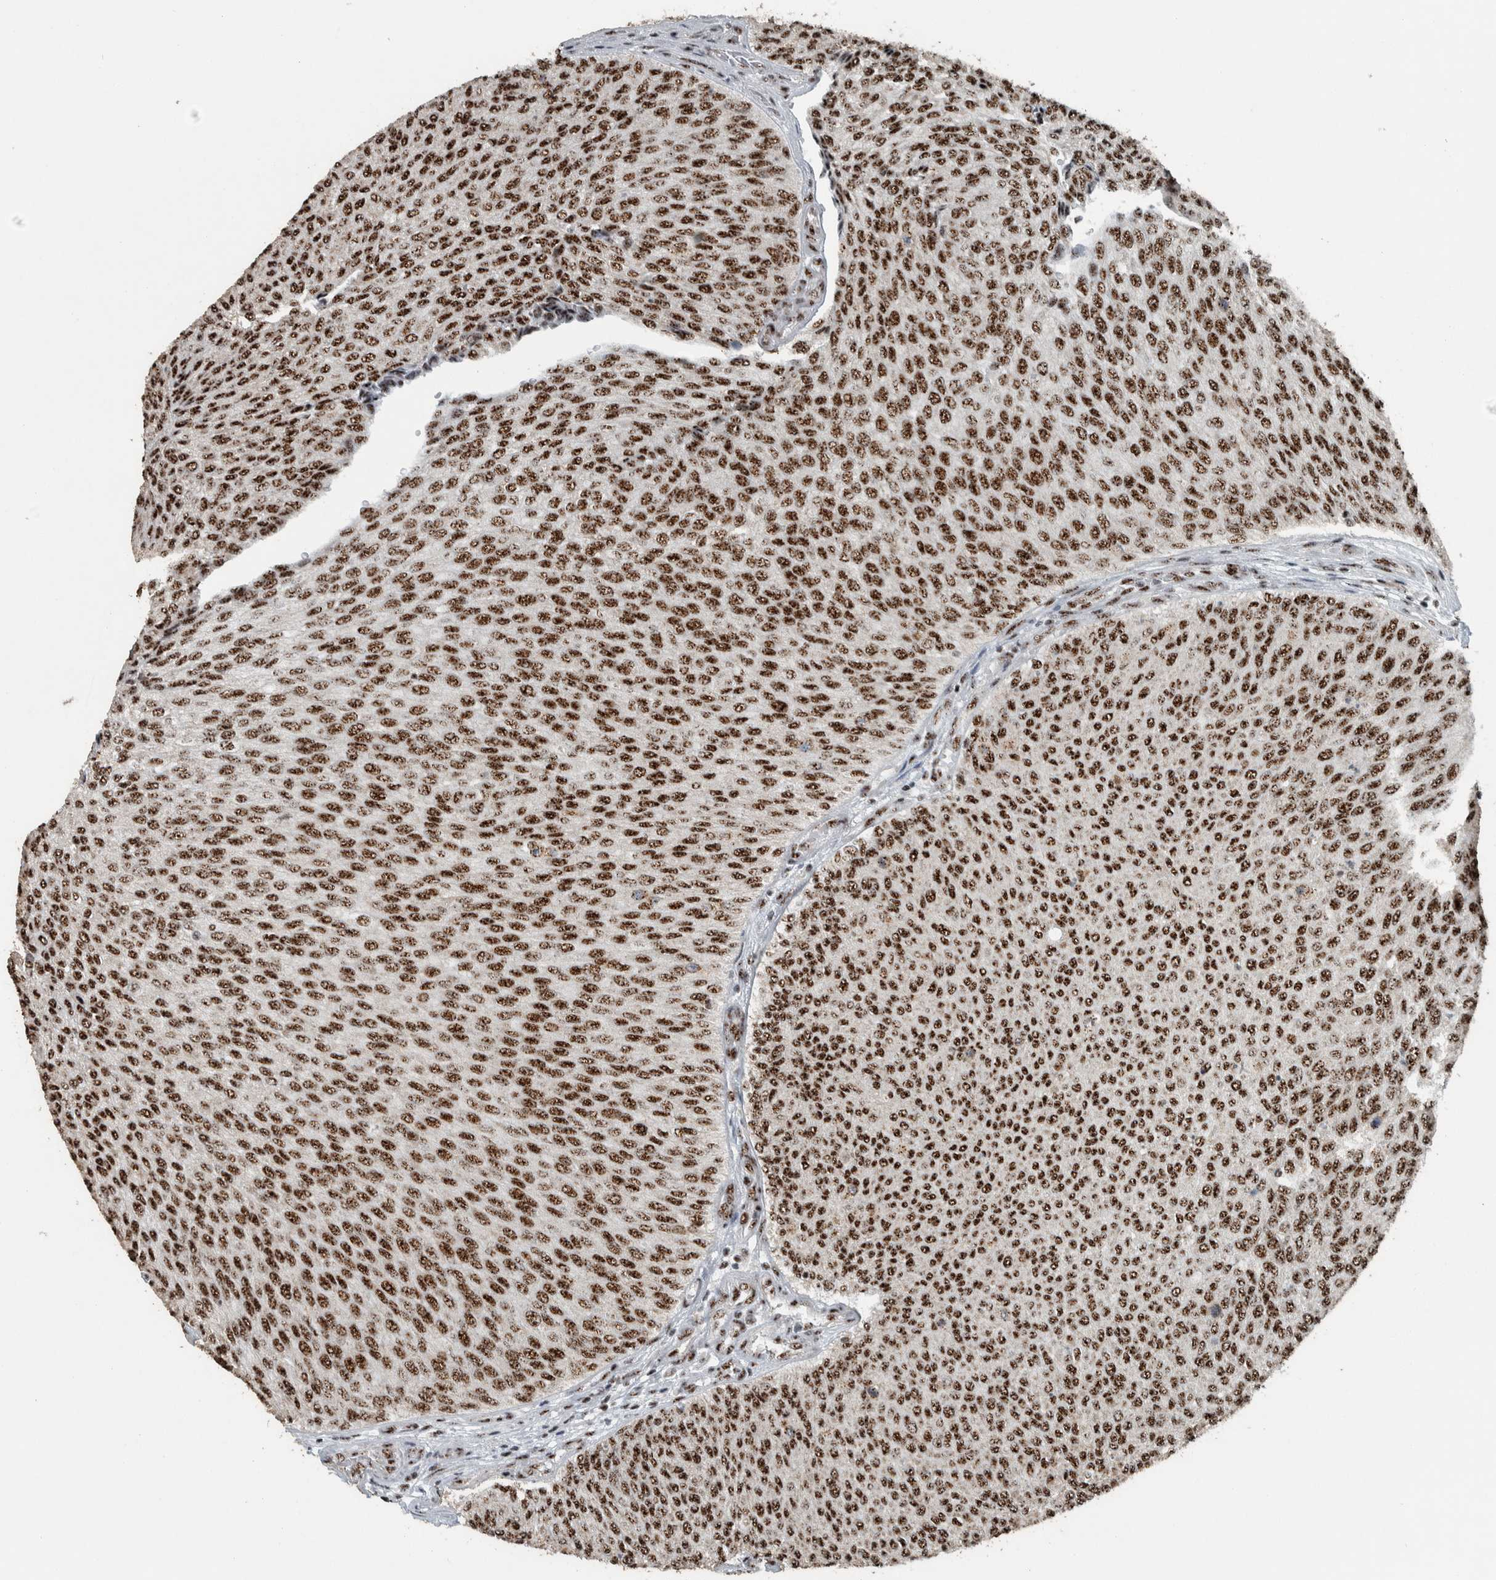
{"staining": {"intensity": "strong", "quantity": ">75%", "location": "nuclear"}, "tissue": "urothelial cancer", "cell_type": "Tumor cells", "image_type": "cancer", "snomed": [{"axis": "morphology", "description": "Urothelial carcinoma, Low grade"}, {"axis": "topography", "description": "Urinary bladder"}], "caption": "Immunohistochemical staining of human urothelial cancer shows strong nuclear protein staining in about >75% of tumor cells.", "gene": "SON", "patient": {"sex": "female", "age": 79}}